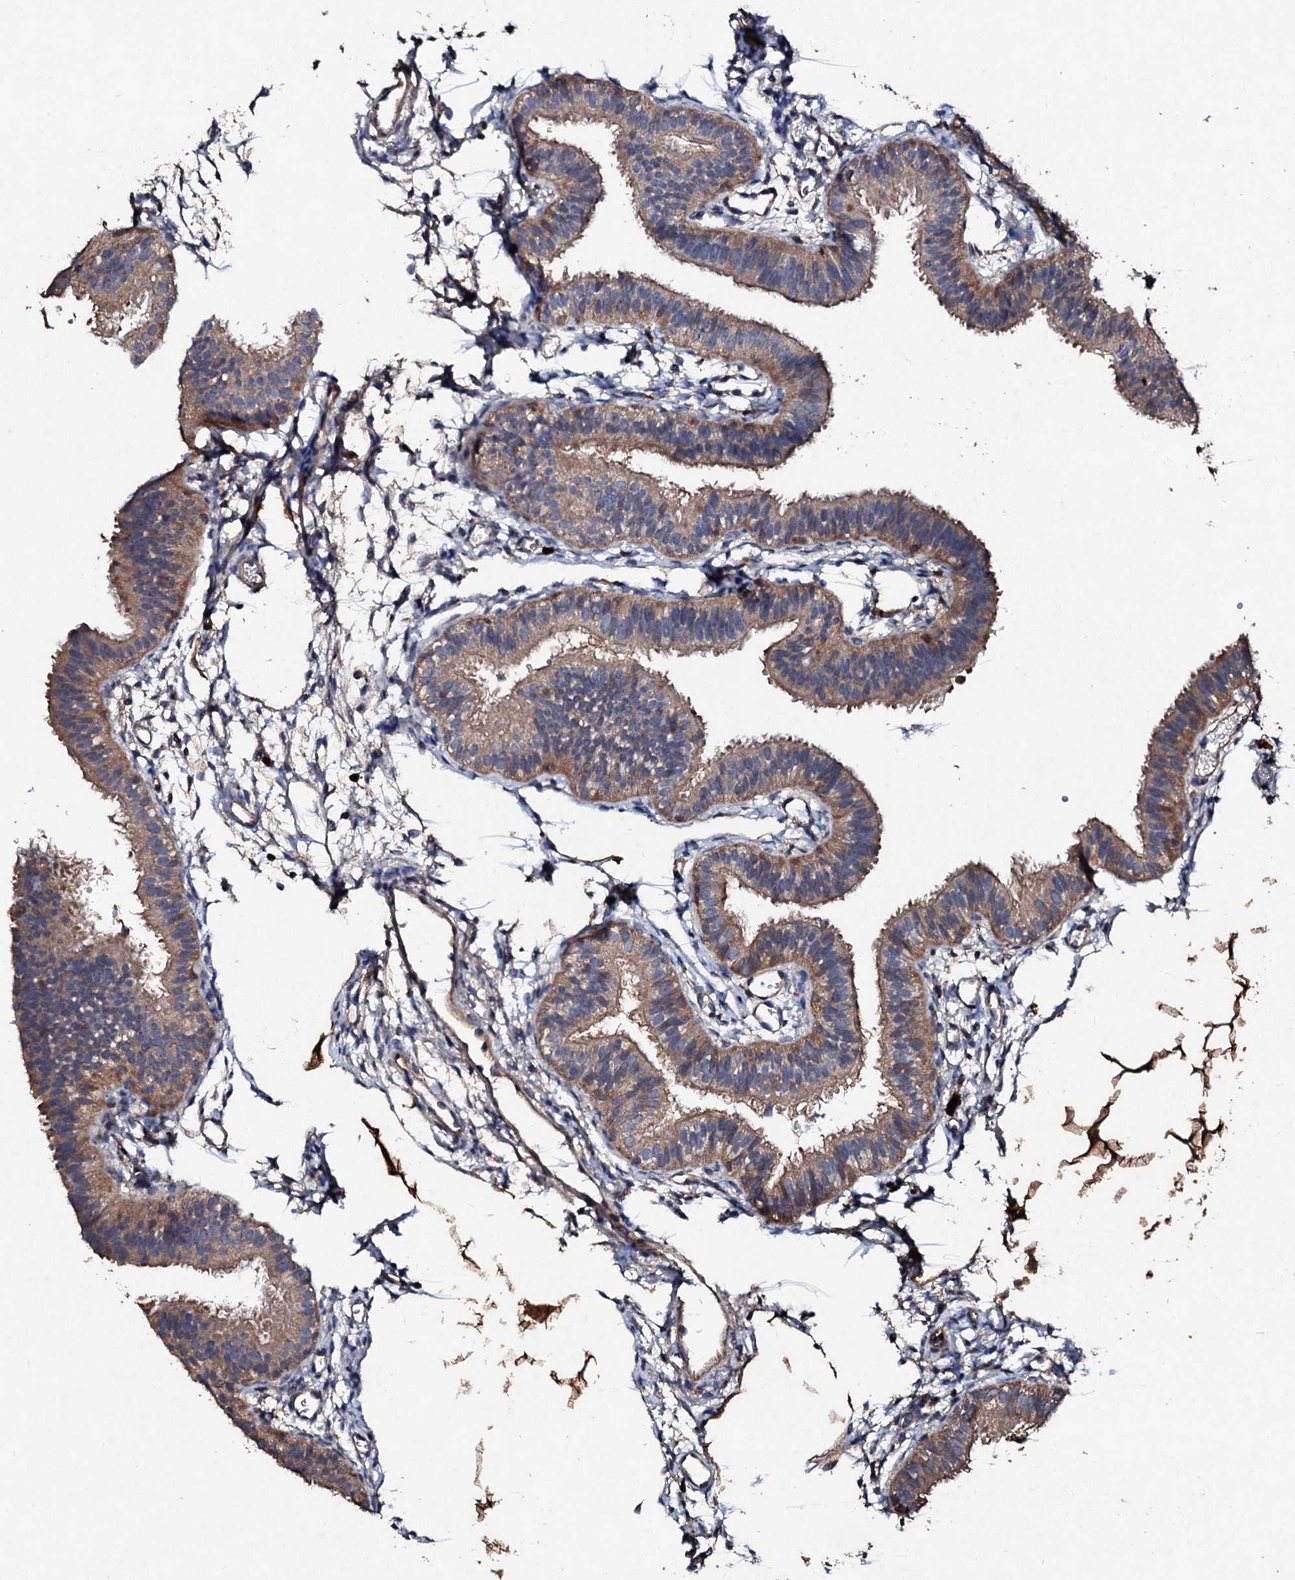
{"staining": {"intensity": "moderate", "quantity": ">75%", "location": "cytoplasmic/membranous"}, "tissue": "fallopian tube", "cell_type": "Glandular cells", "image_type": "normal", "snomed": [{"axis": "morphology", "description": "Normal tissue, NOS"}, {"axis": "topography", "description": "Fallopian tube"}], "caption": "A micrograph of human fallopian tube stained for a protein shows moderate cytoplasmic/membranous brown staining in glandular cells.", "gene": "KERA", "patient": {"sex": "female", "age": 35}}